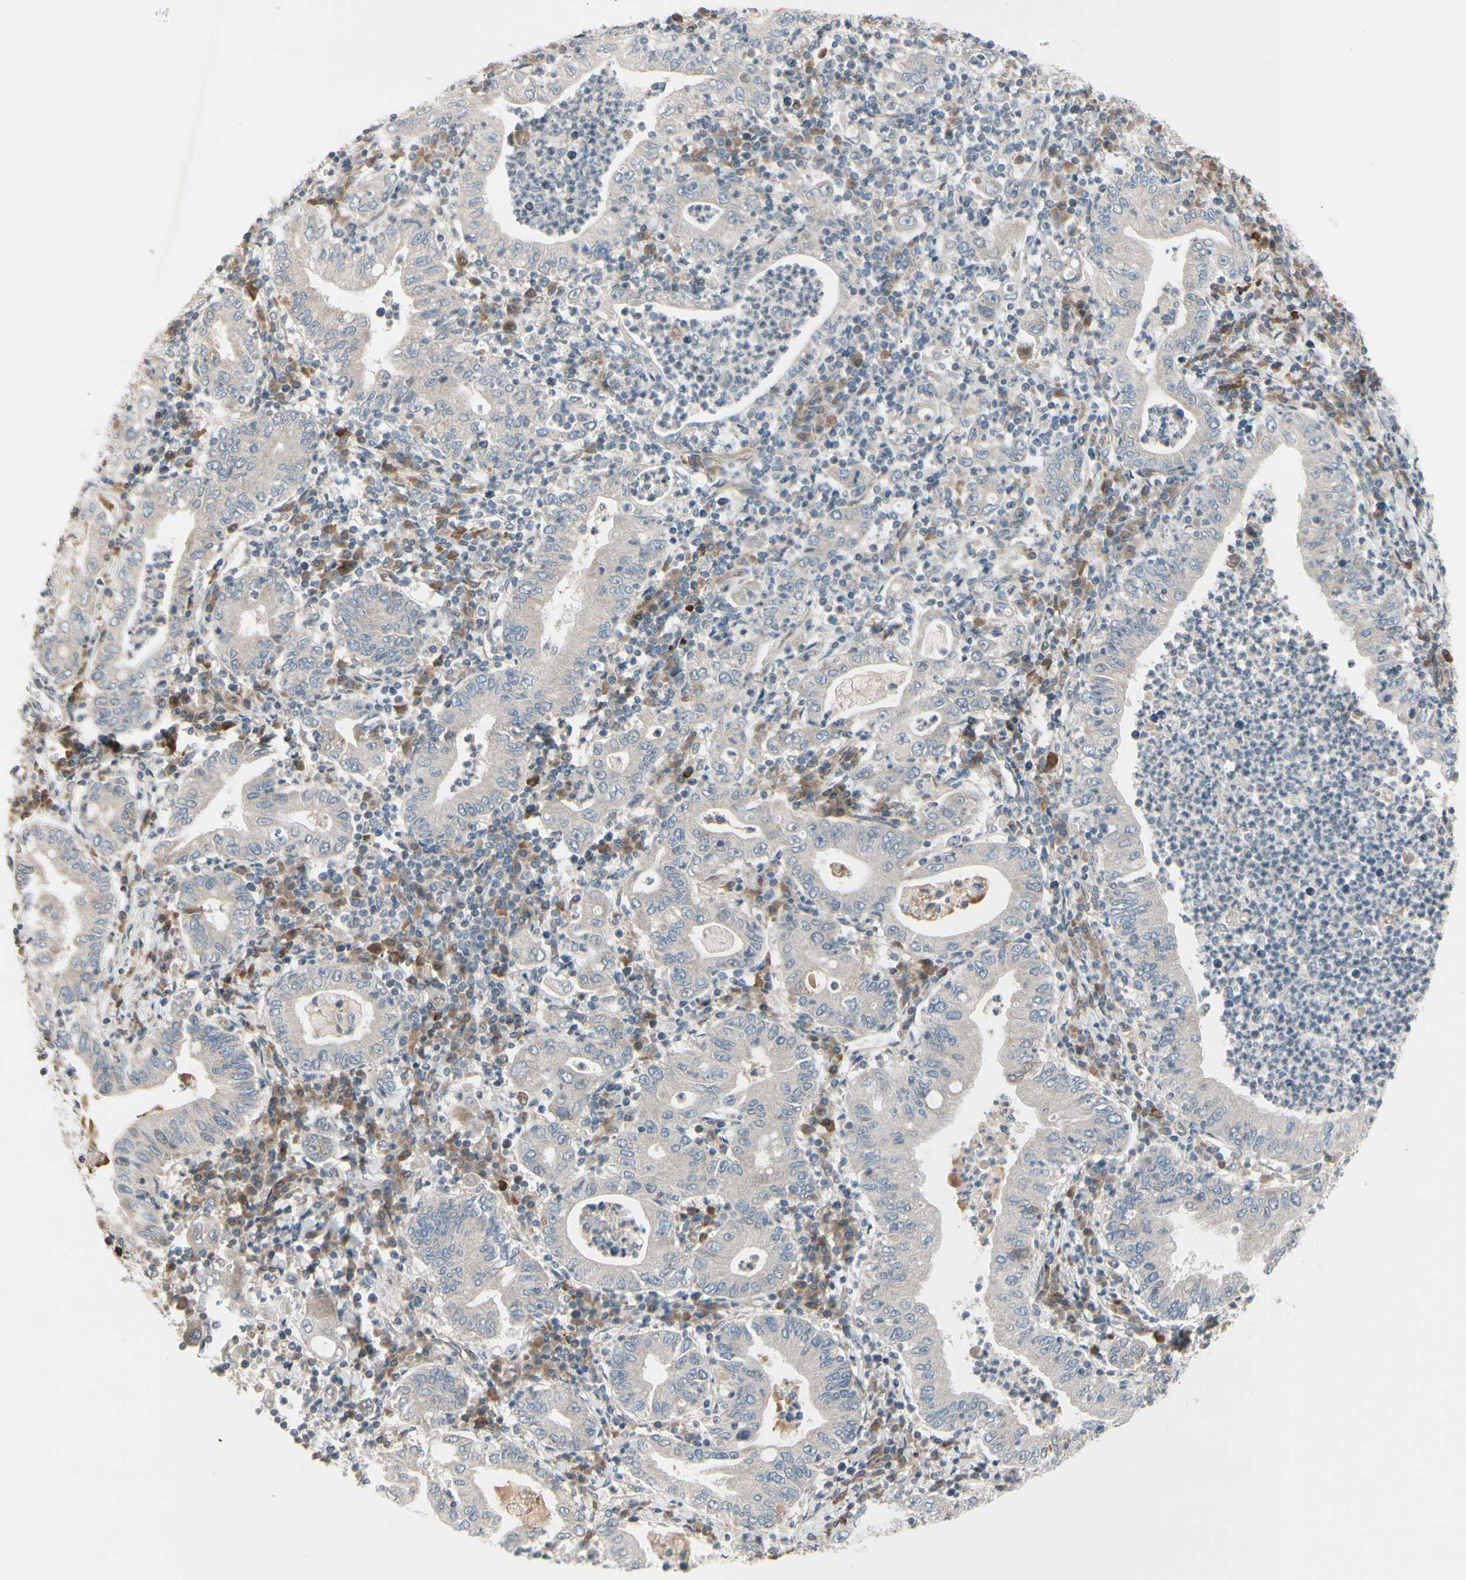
{"staining": {"intensity": "weak", "quantity": ">75%", "location": "cytoplasmic/membranous"}, "tissue": "stomach cancer", "cell_type": "Tumor cells", "image_type": "cancer", "snomed": [{"axis": "morphology", "description": "Normal tissue, NOS"}, {"axis": "morphology", "description": "Adenocarcinoma, NOS"}, {"axis": "topography", "description": "Esophagus"}, {"axis": "topography", "description": "Stomach, upper"}, {"axis": "topography", "description": "Peripheral nerve tissue"}], "caption": "A brown stain labels weak cytoplasmic/membranous staining of a protein in stomach cancer (adenocarcinoma) tumor cells.", "gene": "FGF10", "patient": {"sex": "male", "age": 62}}